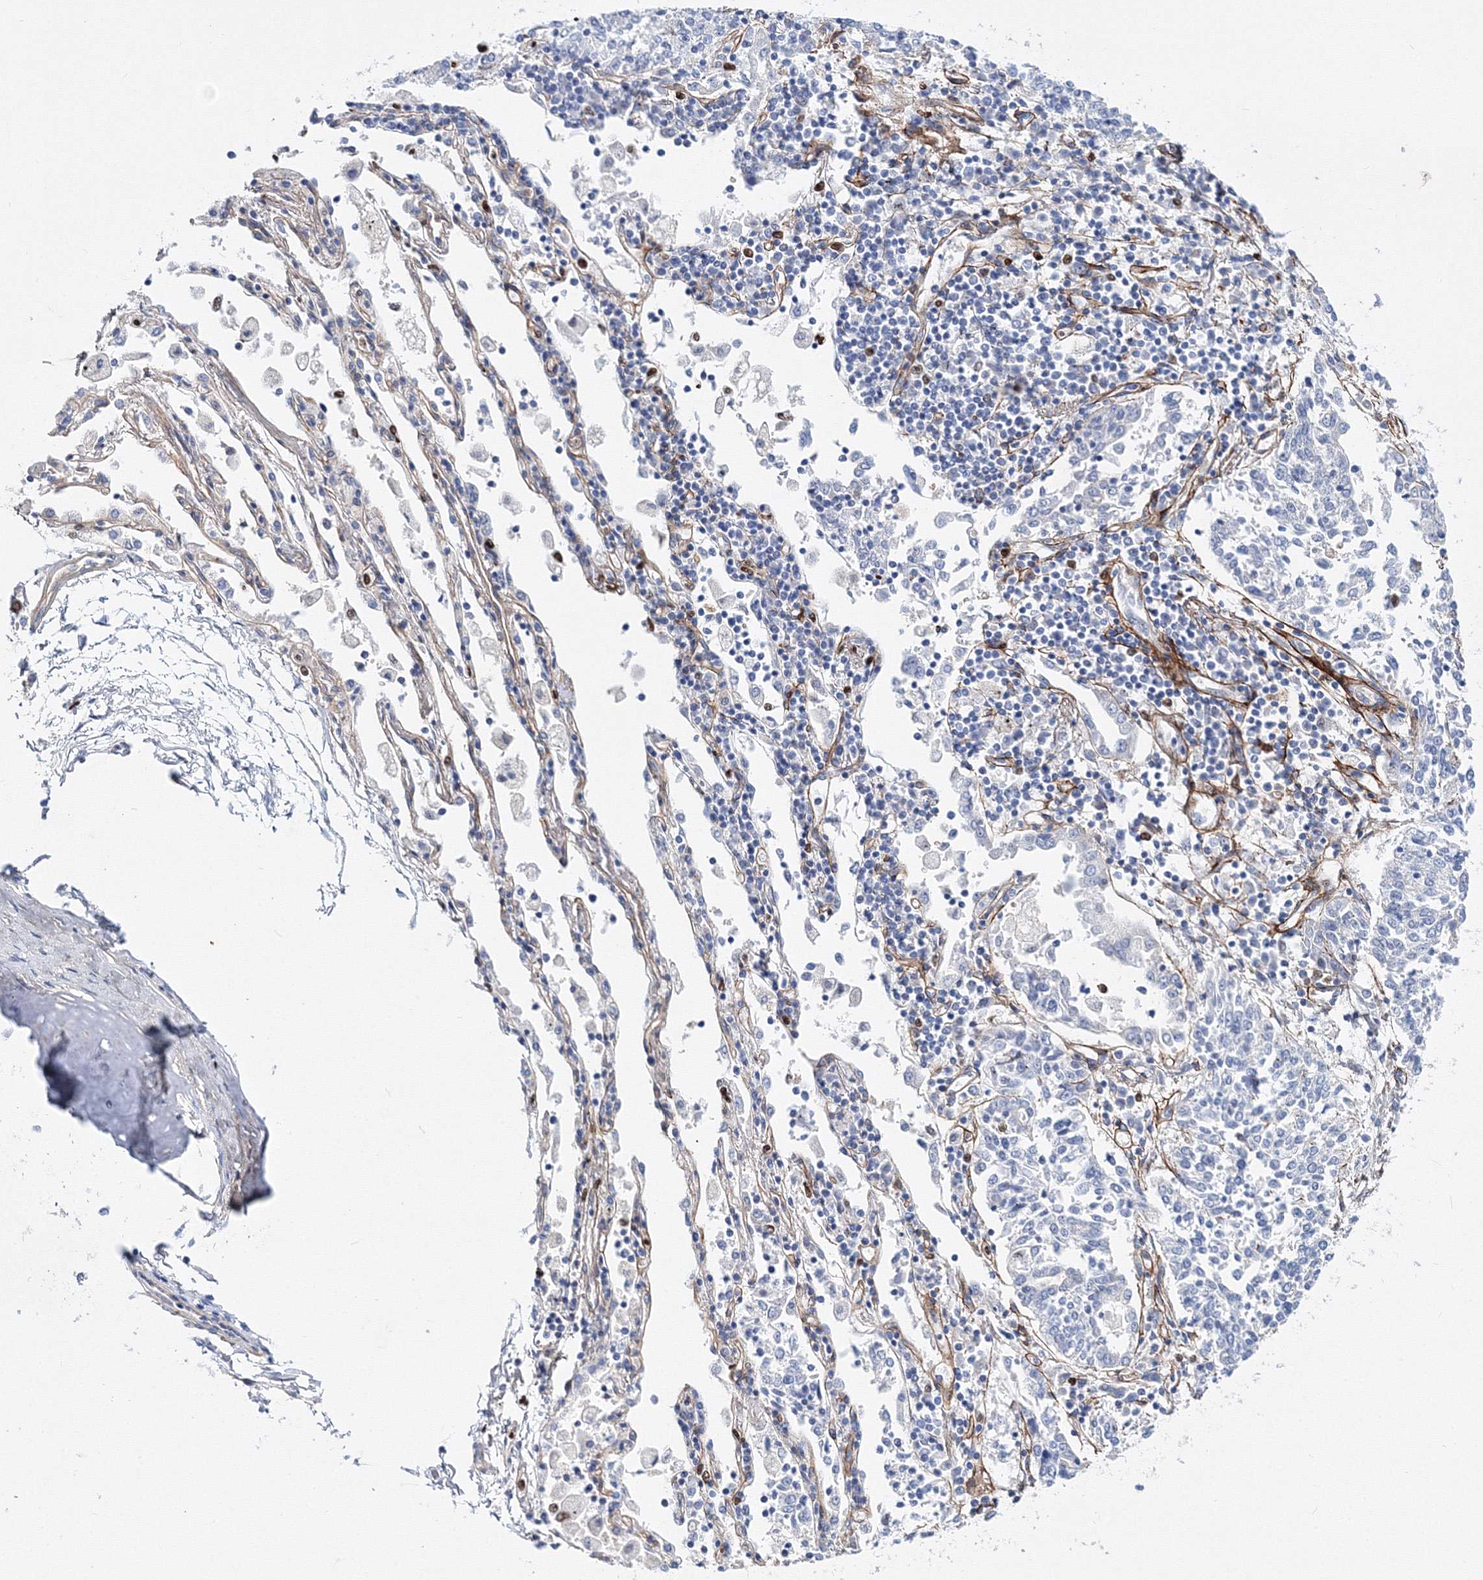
{"staining": {"intensity": "negative", "quantity": "none", "location": "none"}, "tissue": "lung cancer", "cell_type": "Tumor cells", "image_type": "cancer", "snomed": [{"axis": "morphology", "description": "Normal tissue, NOS"}, {"axis": "morphology", "description": "Squamous cell carcinoma, NOS"}, {"axis": "topography", "description": "Cartilage tissue"}, {"axis": "topography", "description": "Lung"}, {"axis": "topography", "description": "Peripheral nerve tissue"}], "caption": "High magnification brightfield microscopy of lung cancer stained with DAB (3,3'-diaminobenzidine) (brown) and counterstained with hematoxylin (blue): tumor cells show no significant expression.", "gene": "C11orf52", "patient": {"sex": "female", "age": 49}}